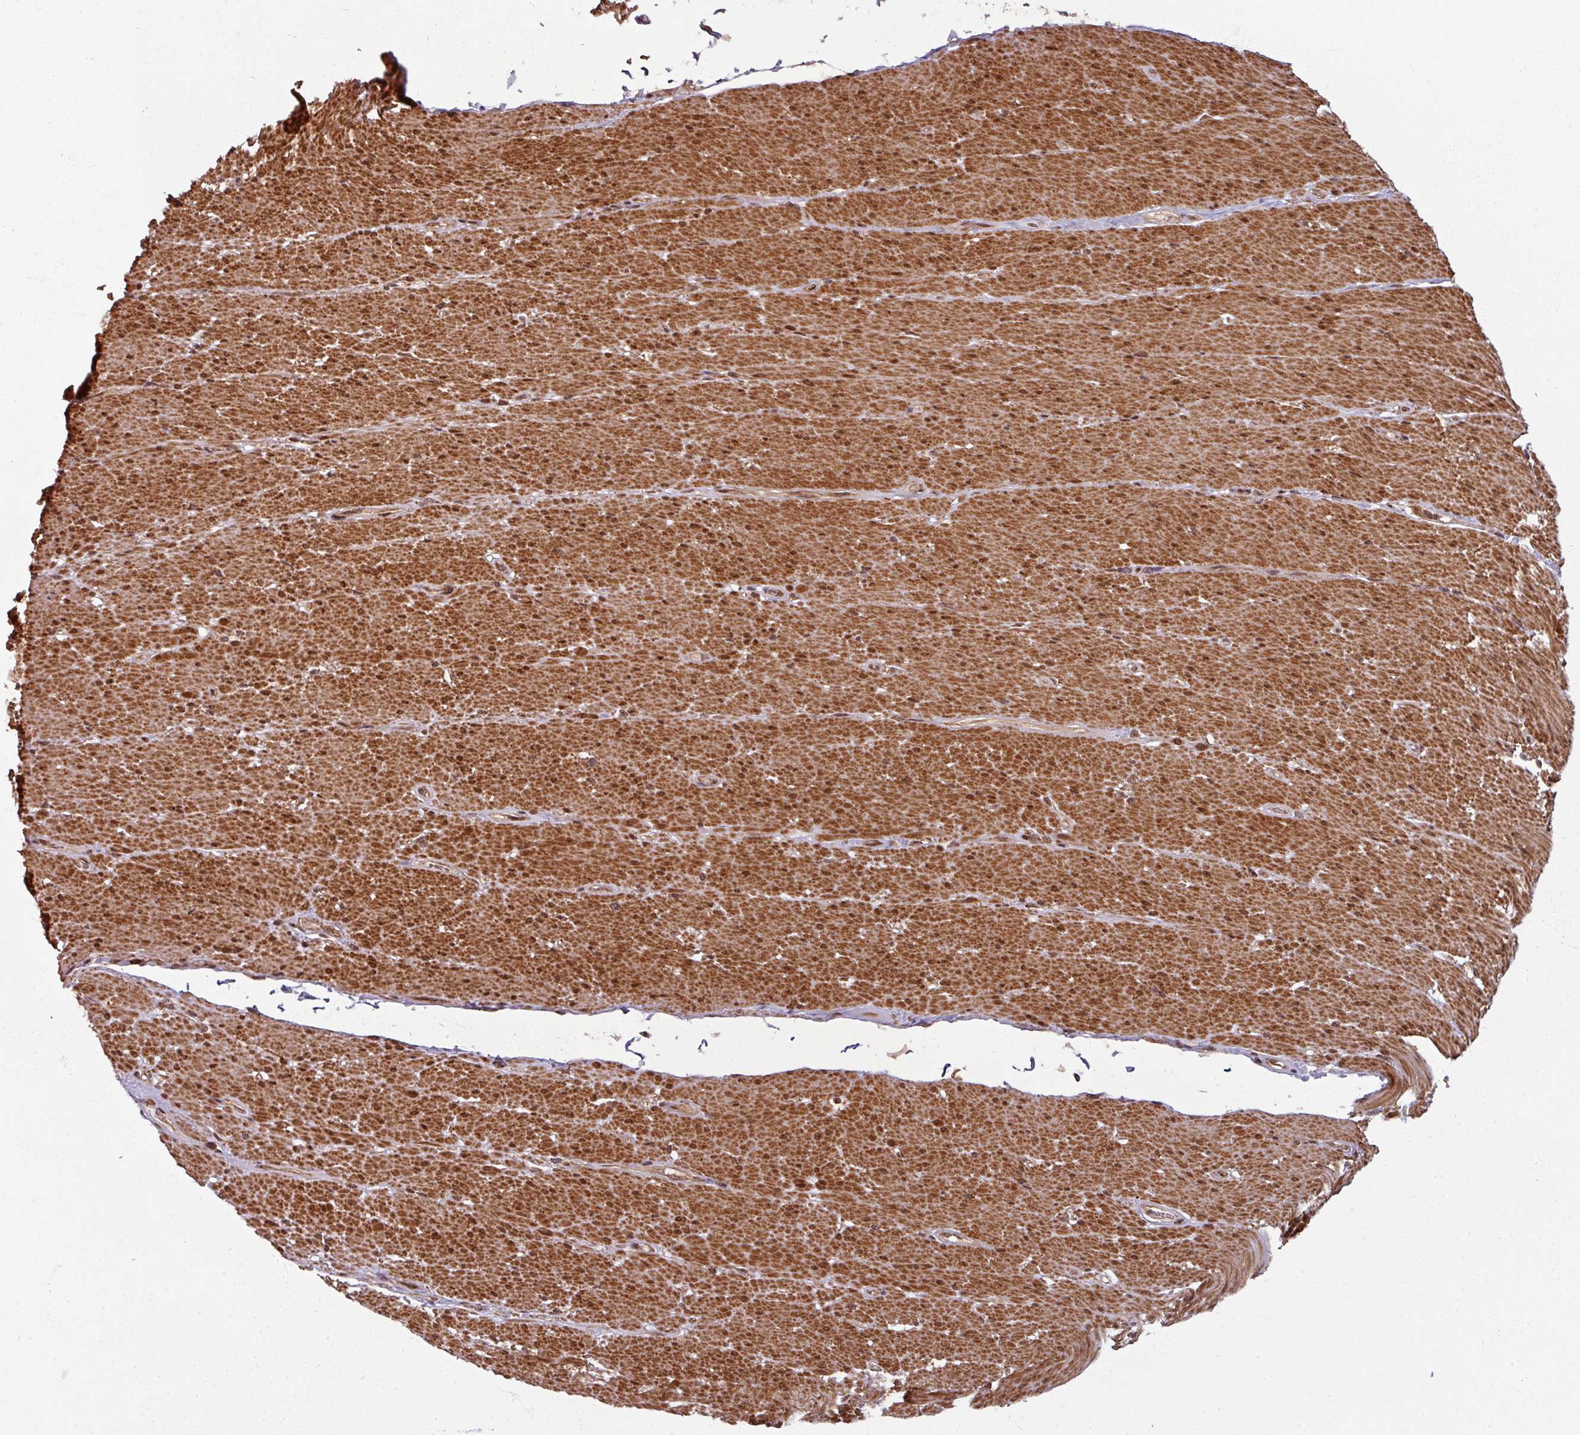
{"staining": {"intensity": "strong", "quantity": ">75%", "location": "cytoplasmic/membranous,nuclear"}, "tissue": "smooth muscle", "cell_type": "Smooth muscle cells", "image_type": "normal", "snomed": [{"axis": "morphology", "description": "Normal tissue, NOS"}, {"axis": "topography", "description": "Smooth muscle"}, {"axis": "topography", "description": "Rectum"}], "caption": "Smooth muscle cells display high levels of strong cytoplasmic/membranous,nuclear positivity in approximately >75% of cells in benign smooth muscle. The staining was performed using DAB (3,3'-diaminobenzidine) to visualize the protein expression in brown, while the nuclei were stained in blue with hematoxylin (Magnification: 20x).", "gene": "SWI5", "patient": {"sex": "male", "age": 53}}